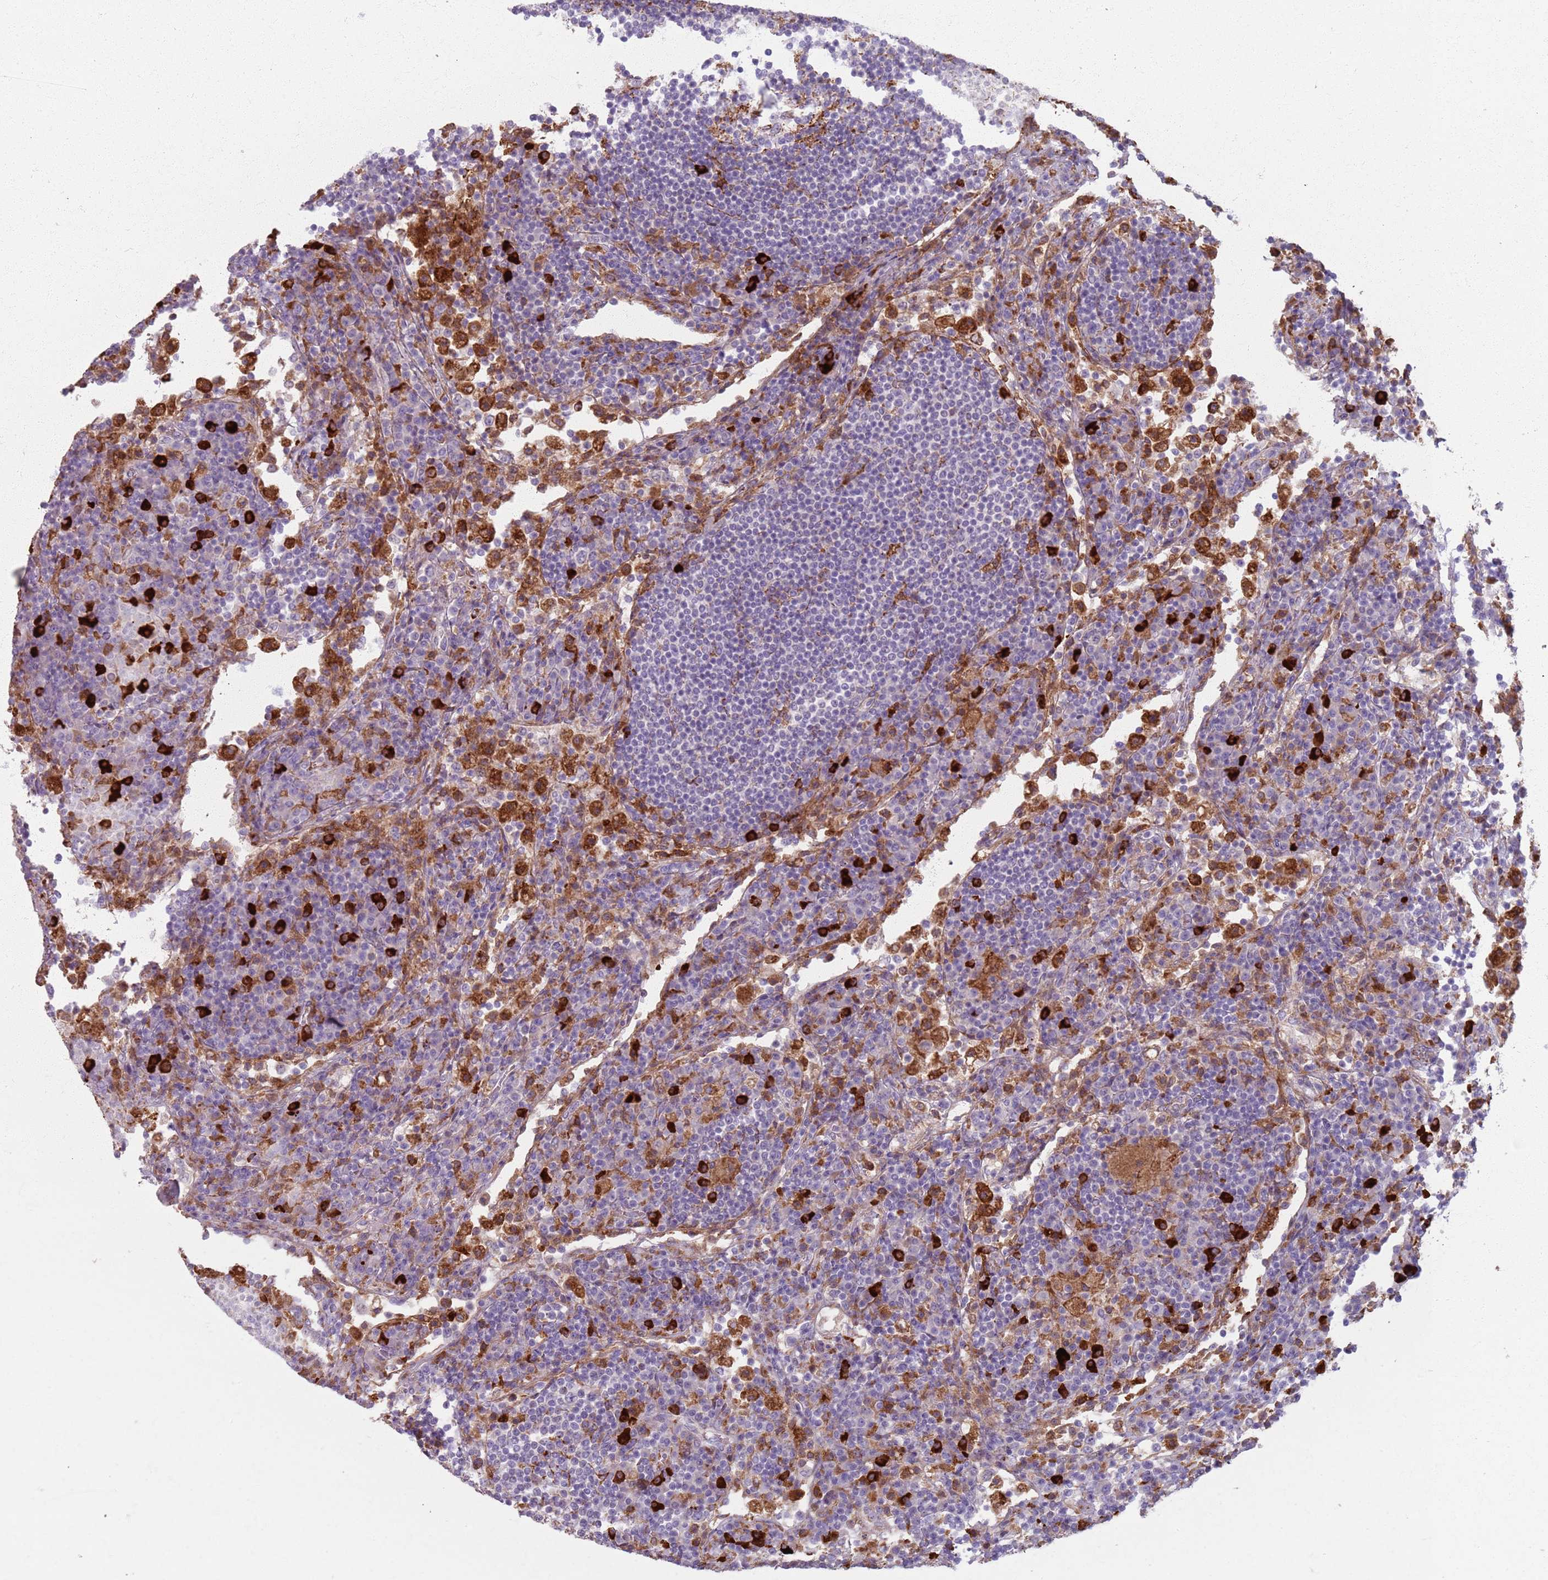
{"staining": {"intensity": "negative", "quantity": "none", "location": "none"}, "tissue": "lymph node", "cell_type": "Germinal center cells", "image_type": "normal", "snomed": [{"axis": "morphology", "description": "Normal tissue, NOS"}, {"axis": "topography", "description": "Lymph node"}], "caption": "A high-resolution image shows IHC staining of unremarkable lymph node, which shows no significant expression in germinal center cells.", "gene": "COLGALT1", "patient": {"sex": "female", "age": 53}}